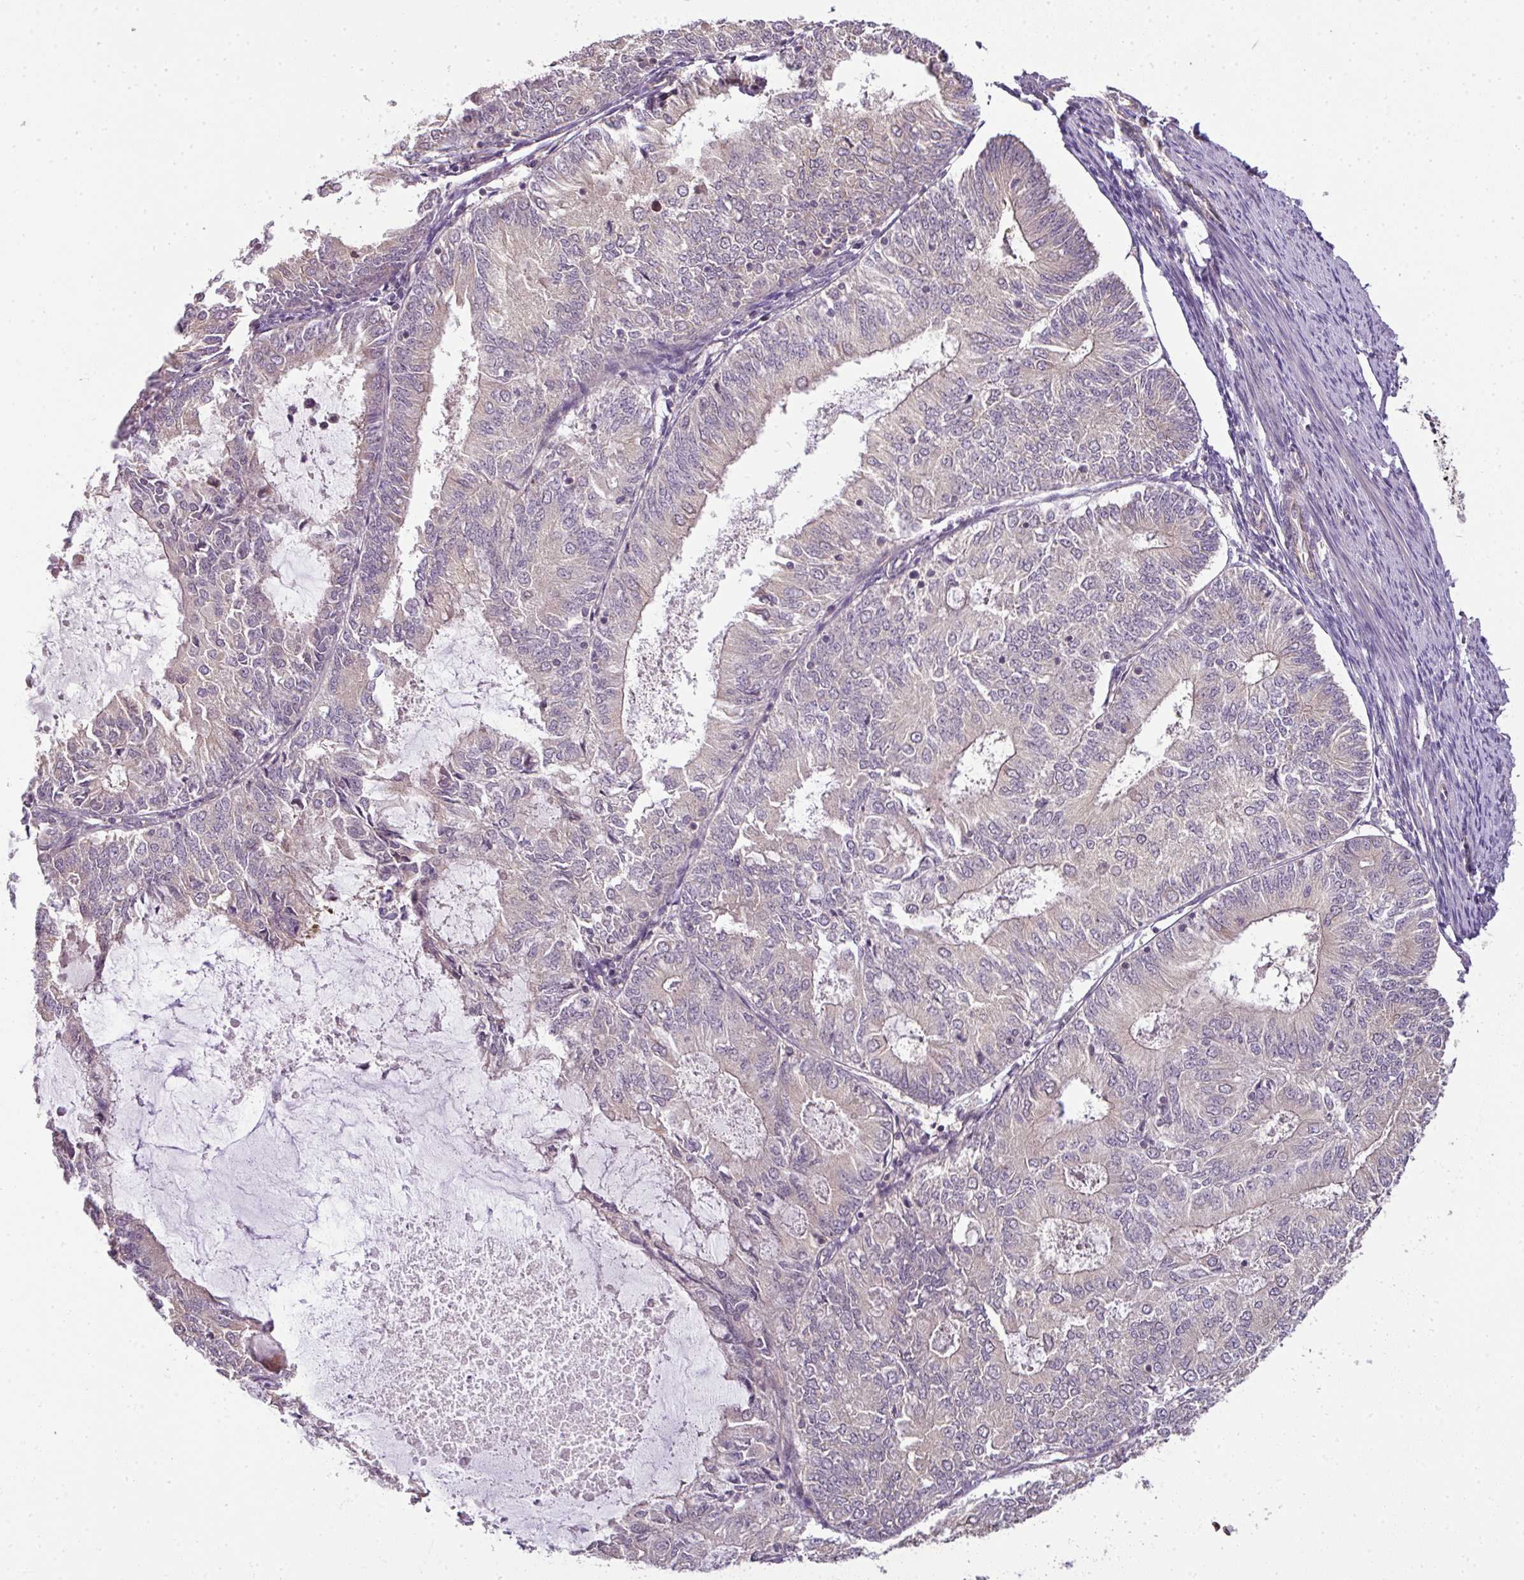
{"staining": {"intensity": "weak", "quantity": "<25%", "location": "cytoplasmic/membranous"}, "tissue": "endometrial cancer", "cell_type": "Tumor cells", "image_type": "cancer", "snomed": [{"axis": "morphology", "description": "Adenocarcinoma, NOS"}, {"axis": "topography", "description": "Endometrium"}], "caption": "Tumor cells show no significant protein staining in endometrial cancer.", "gene": "TCL1B", "patient": {"sex": "female", "age": 57}}